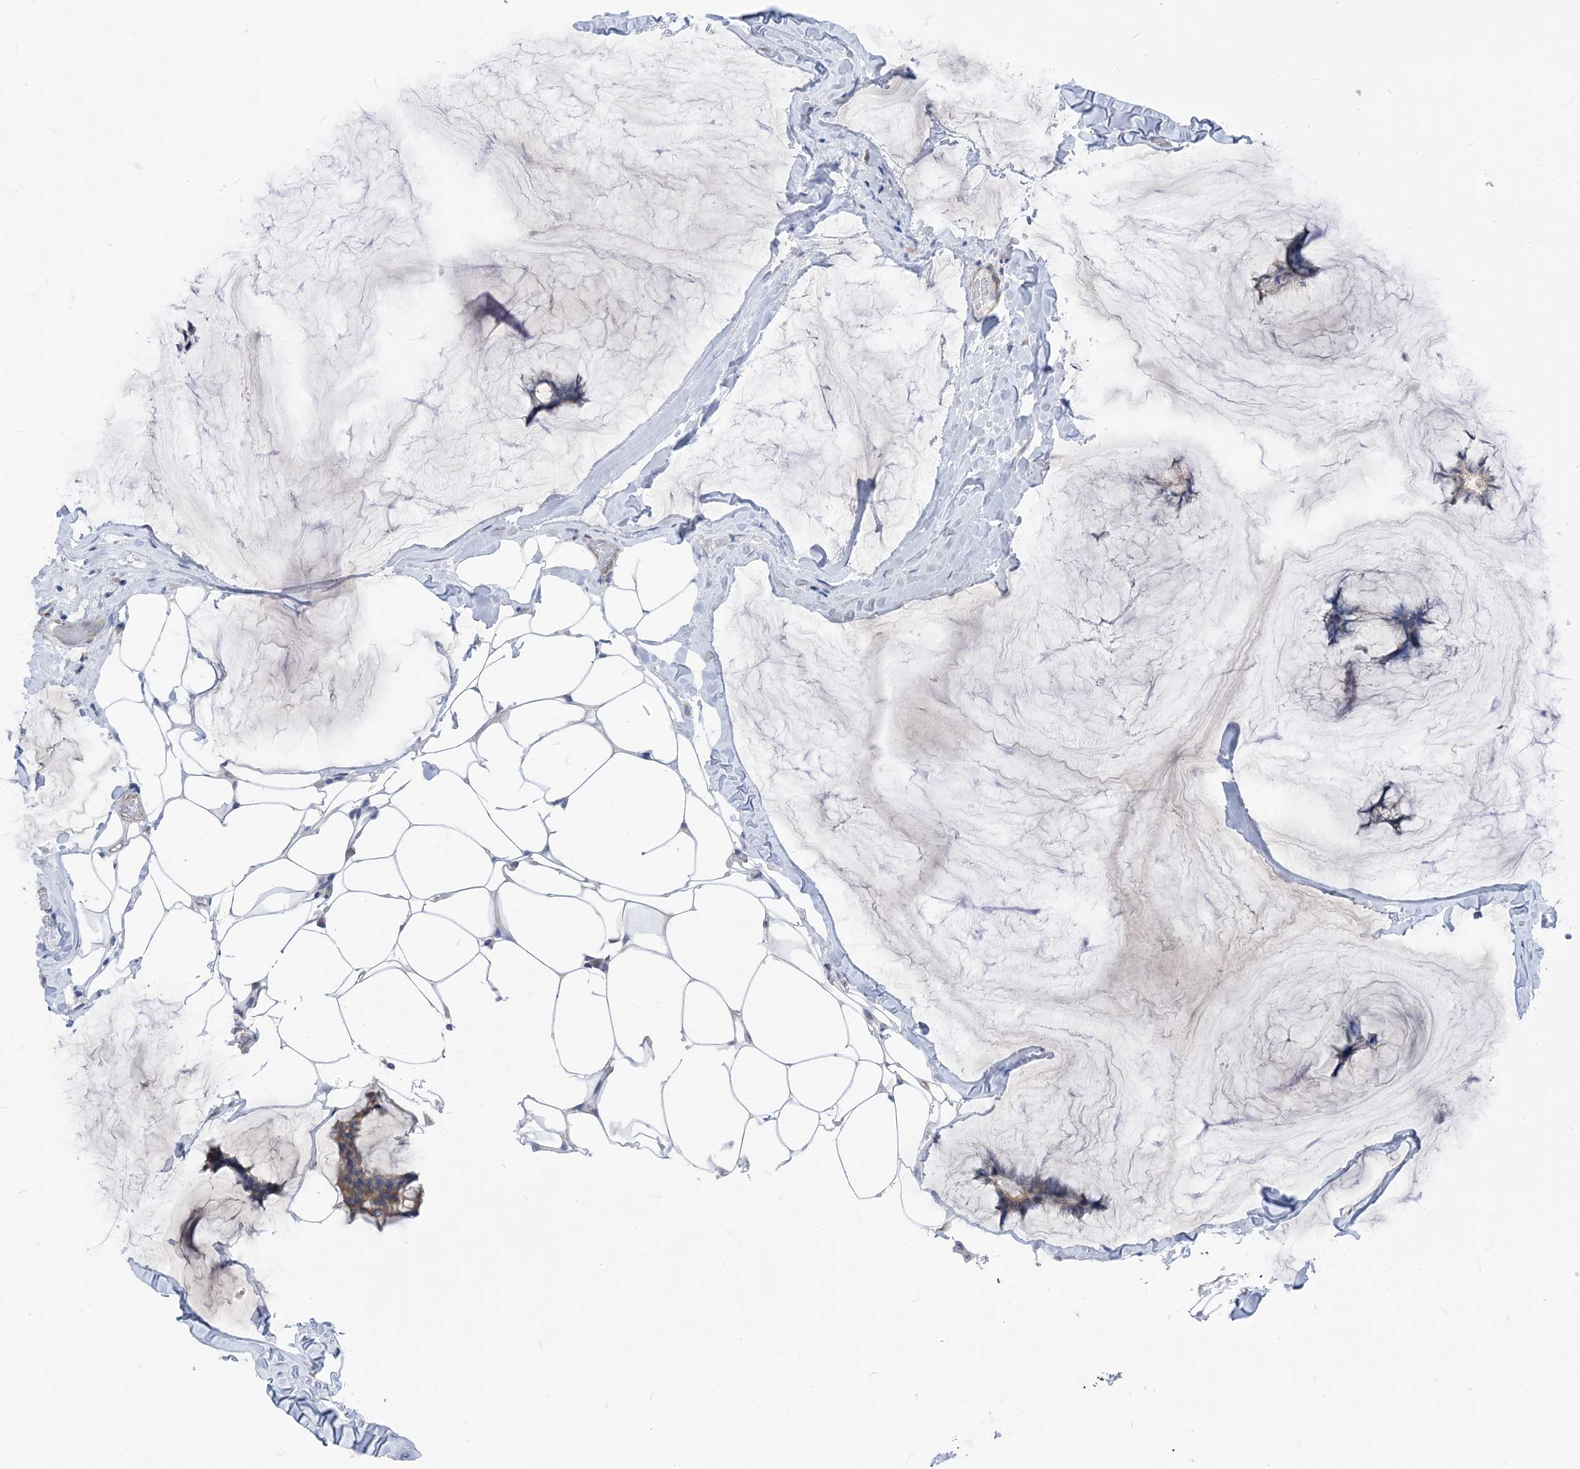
{"staining": {"intensity": "moderate", "quantity": "<25%", "location": "cytoplasmic/membranous"}, "tissue": "breast cancer", "cell_type": "Tumor cells", "image_type": "cancer", "snomed": [{"axis": "morphology", "description": "Duct carcinoma"}, {"axis": "topography", "description": "Breast"}], "caption": "Protein staining demonstrates moderate cytoplasmic/membranous positivity in about <25% of tumor cells in breast cancer (infiltrating ductal carcinoma).", "gene": "PLEKHA3", "patient": {"sex": "female", "age": 93}}